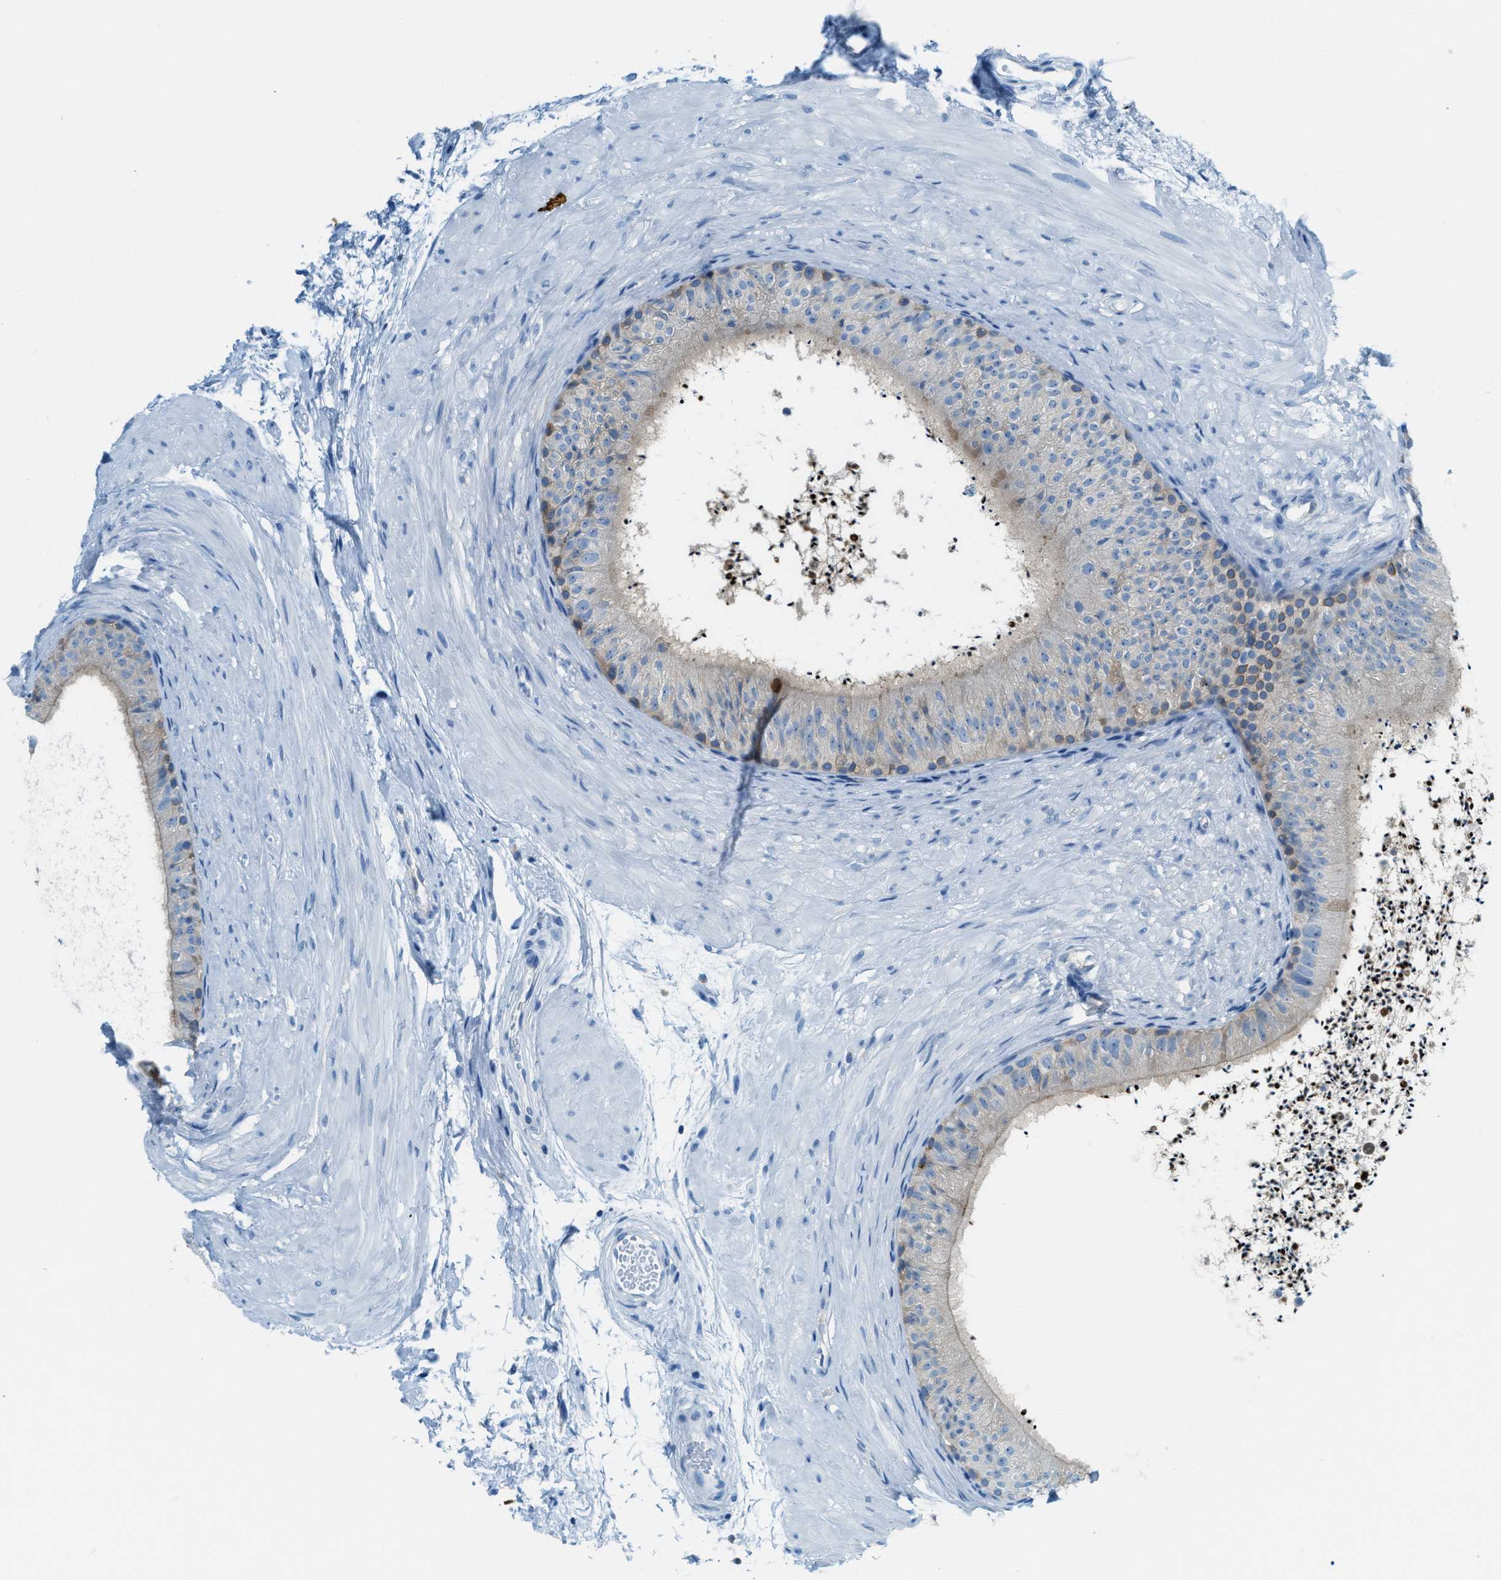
{"staining": {"intensity": "weak", "quantity": ">75%", "location": "cytoplasmic/membranous"}, "tissue": "epididymis", "cell_type": "Glandular cells", "image_type": "normal", "snomed": [{"axis": "morphology", "description": "Normal tissue, NOS"}, {"axis": "topography", "description": "Epididymis"}], "caption": "Protein expression analysis of benign epididymis displays weak cytoplasmic/membranous positivity in approximately >75% of glandular cells.", "gene": "MATCAP2", "patient": {"sex": "male", "age": 56}}